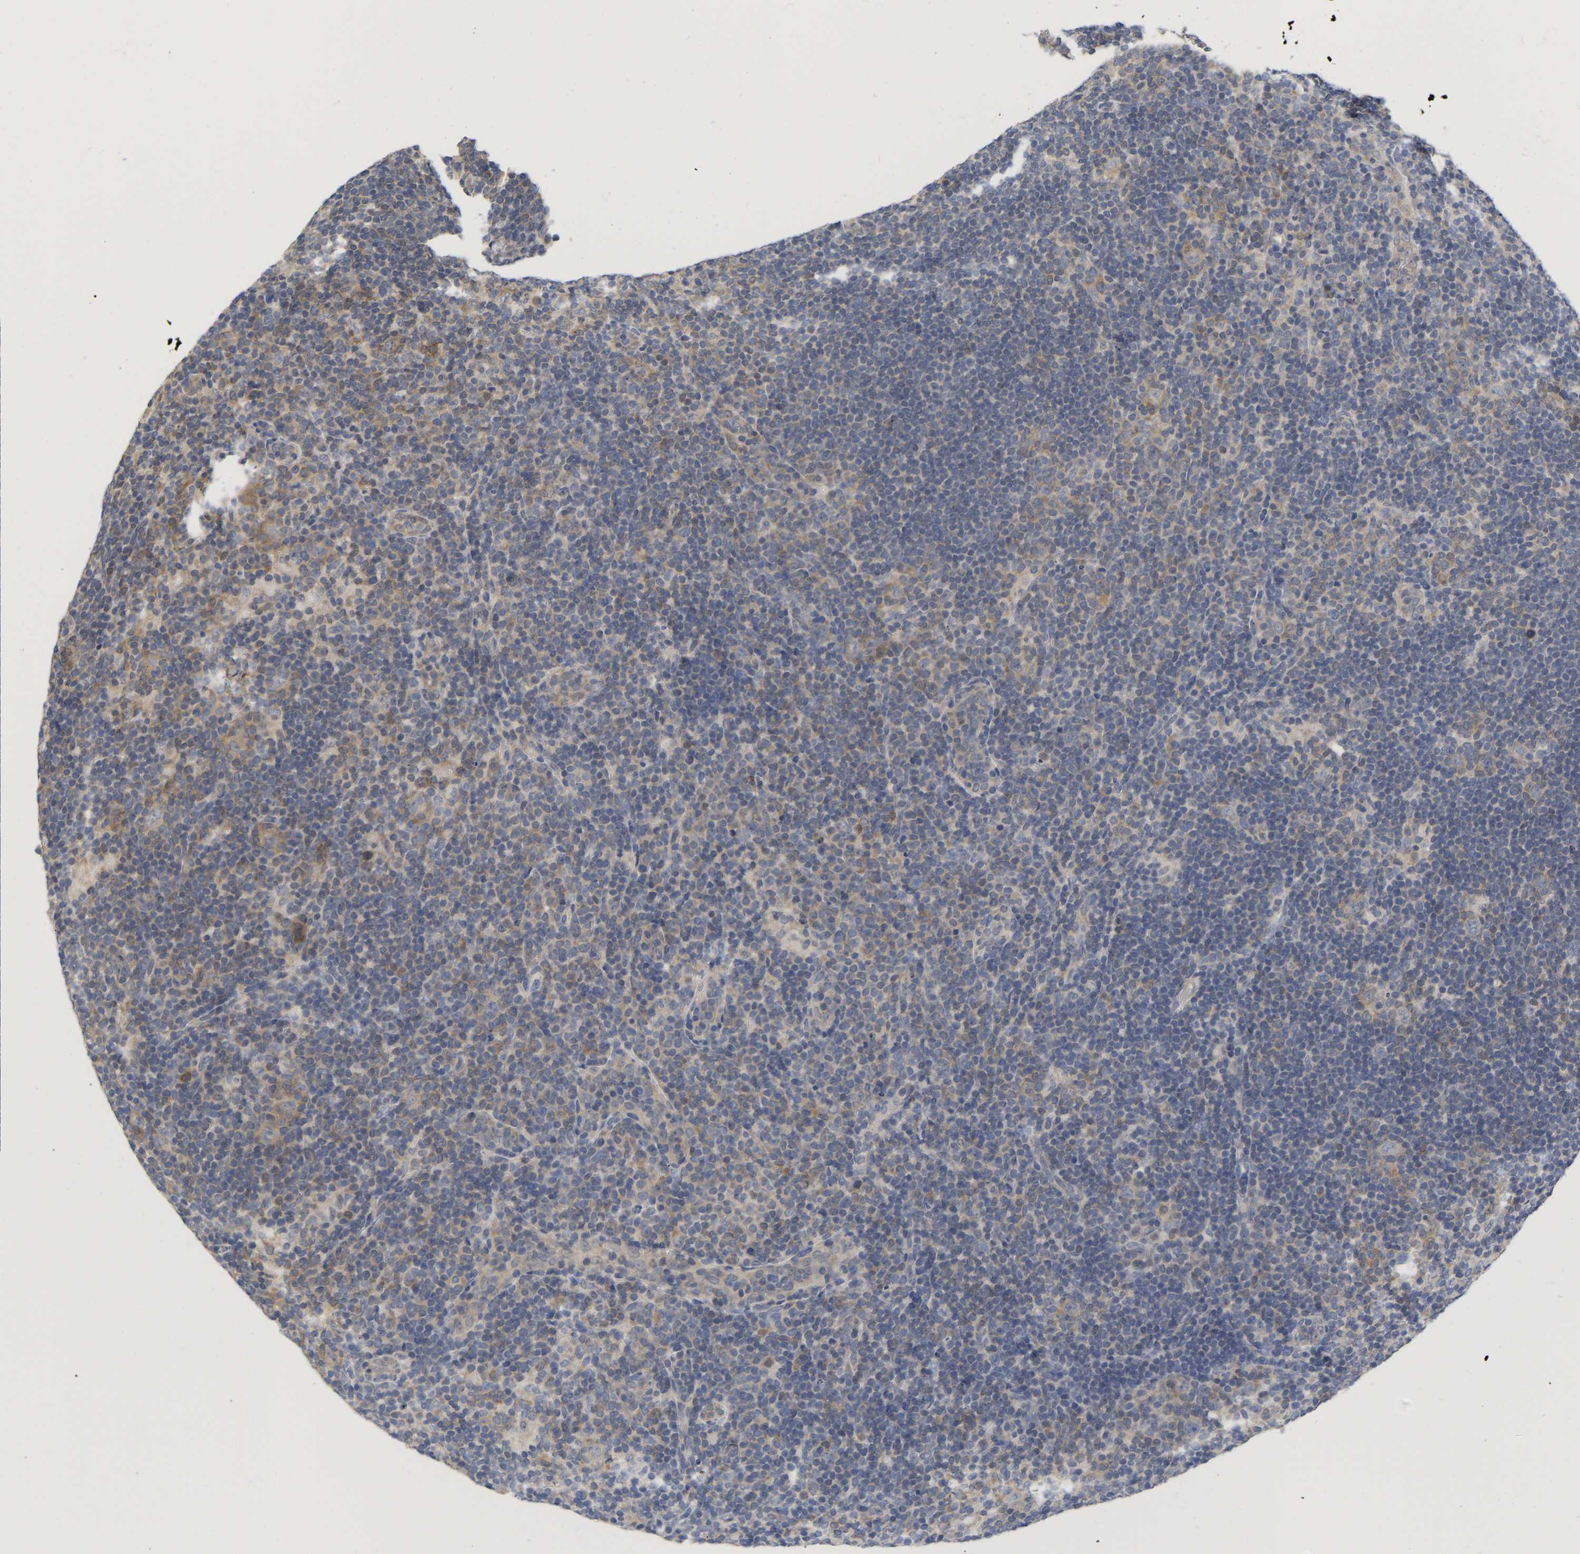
{"staining": {"intensity": "weak", "quantity": "25%-75%", "location": "cytoplasmic/membranous"}, "tissue": "lymphoma", "cell_type": "Tumor cells", "image_type": "cancer", "snomed": [{"axis": "morphology", "description": "Hodgkin's disease, NOS"}, {"axis": "topography", "description": "Lymph node"}], "caption": "Weak cytoplasmic/membranous protein expression is seen in approximately 25%-75% of tumor cells in lymphoma. (IHC, brightfield microscopy, high magnification).", "gene": "MAP2K3", "patient": {"sex": "female", "age": 57}}